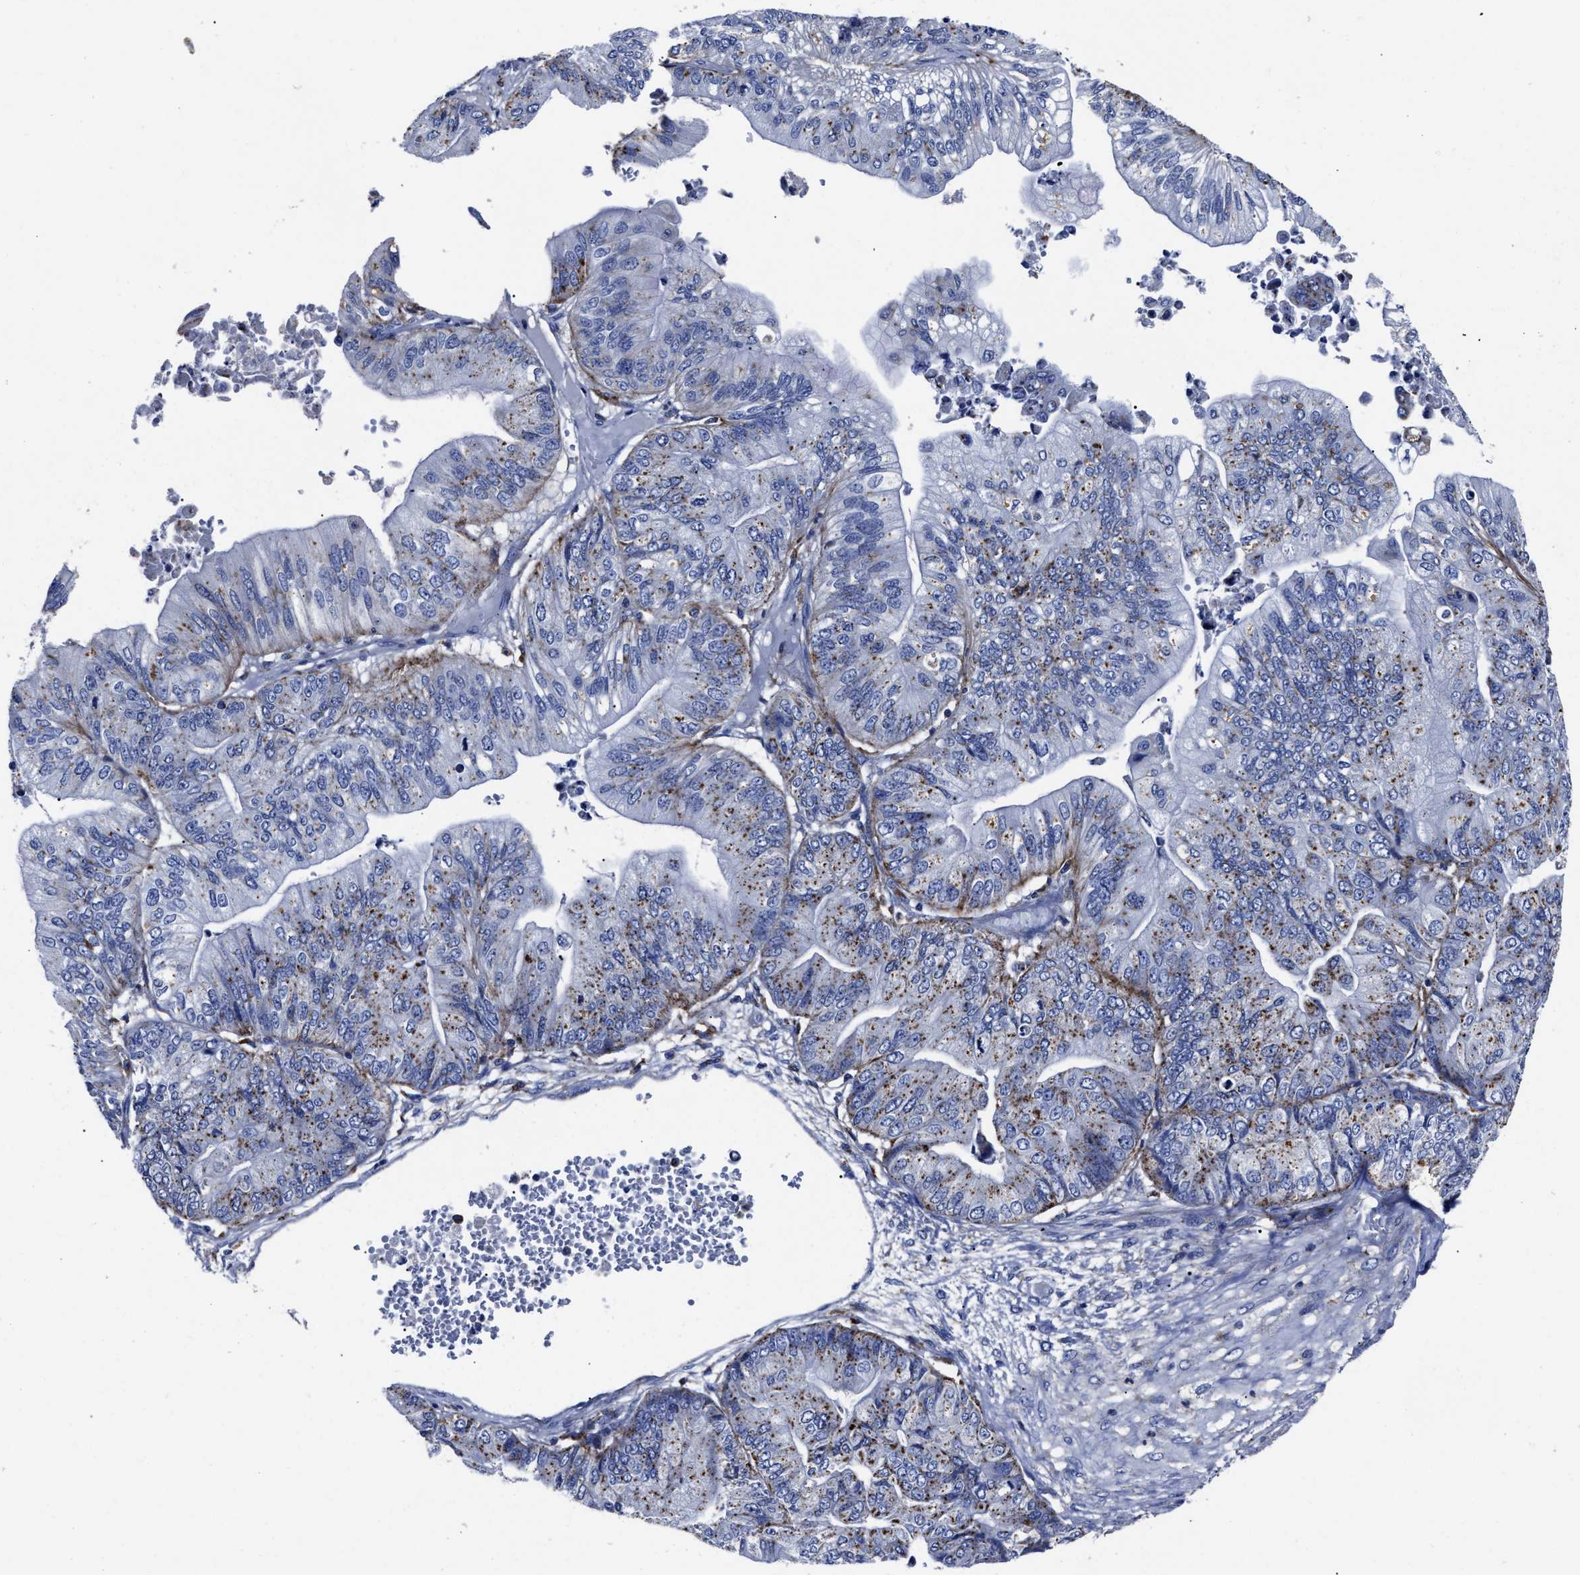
{"staining": {"intensity": "moderate", "quantity": "25%-75%", "location": "cytoplasmic/membranous"}, "tissue": "ovarian cancer", "cell_type": "Tumor cells", "image_type": "cancer", "snomed": [{"axis": "morphology", "description": "Cystadenocarcinoma, mucinous, NOS"}, {"axis": "topography", "description": "Ovary"}], "caption": "Human ovarian mucinous cystadenocarcinoma stained with a protein marker reveals moderate staining in tumor cells.", "gene": "LAMTOR4", "patient": {"sex": "female", "age": 61}}